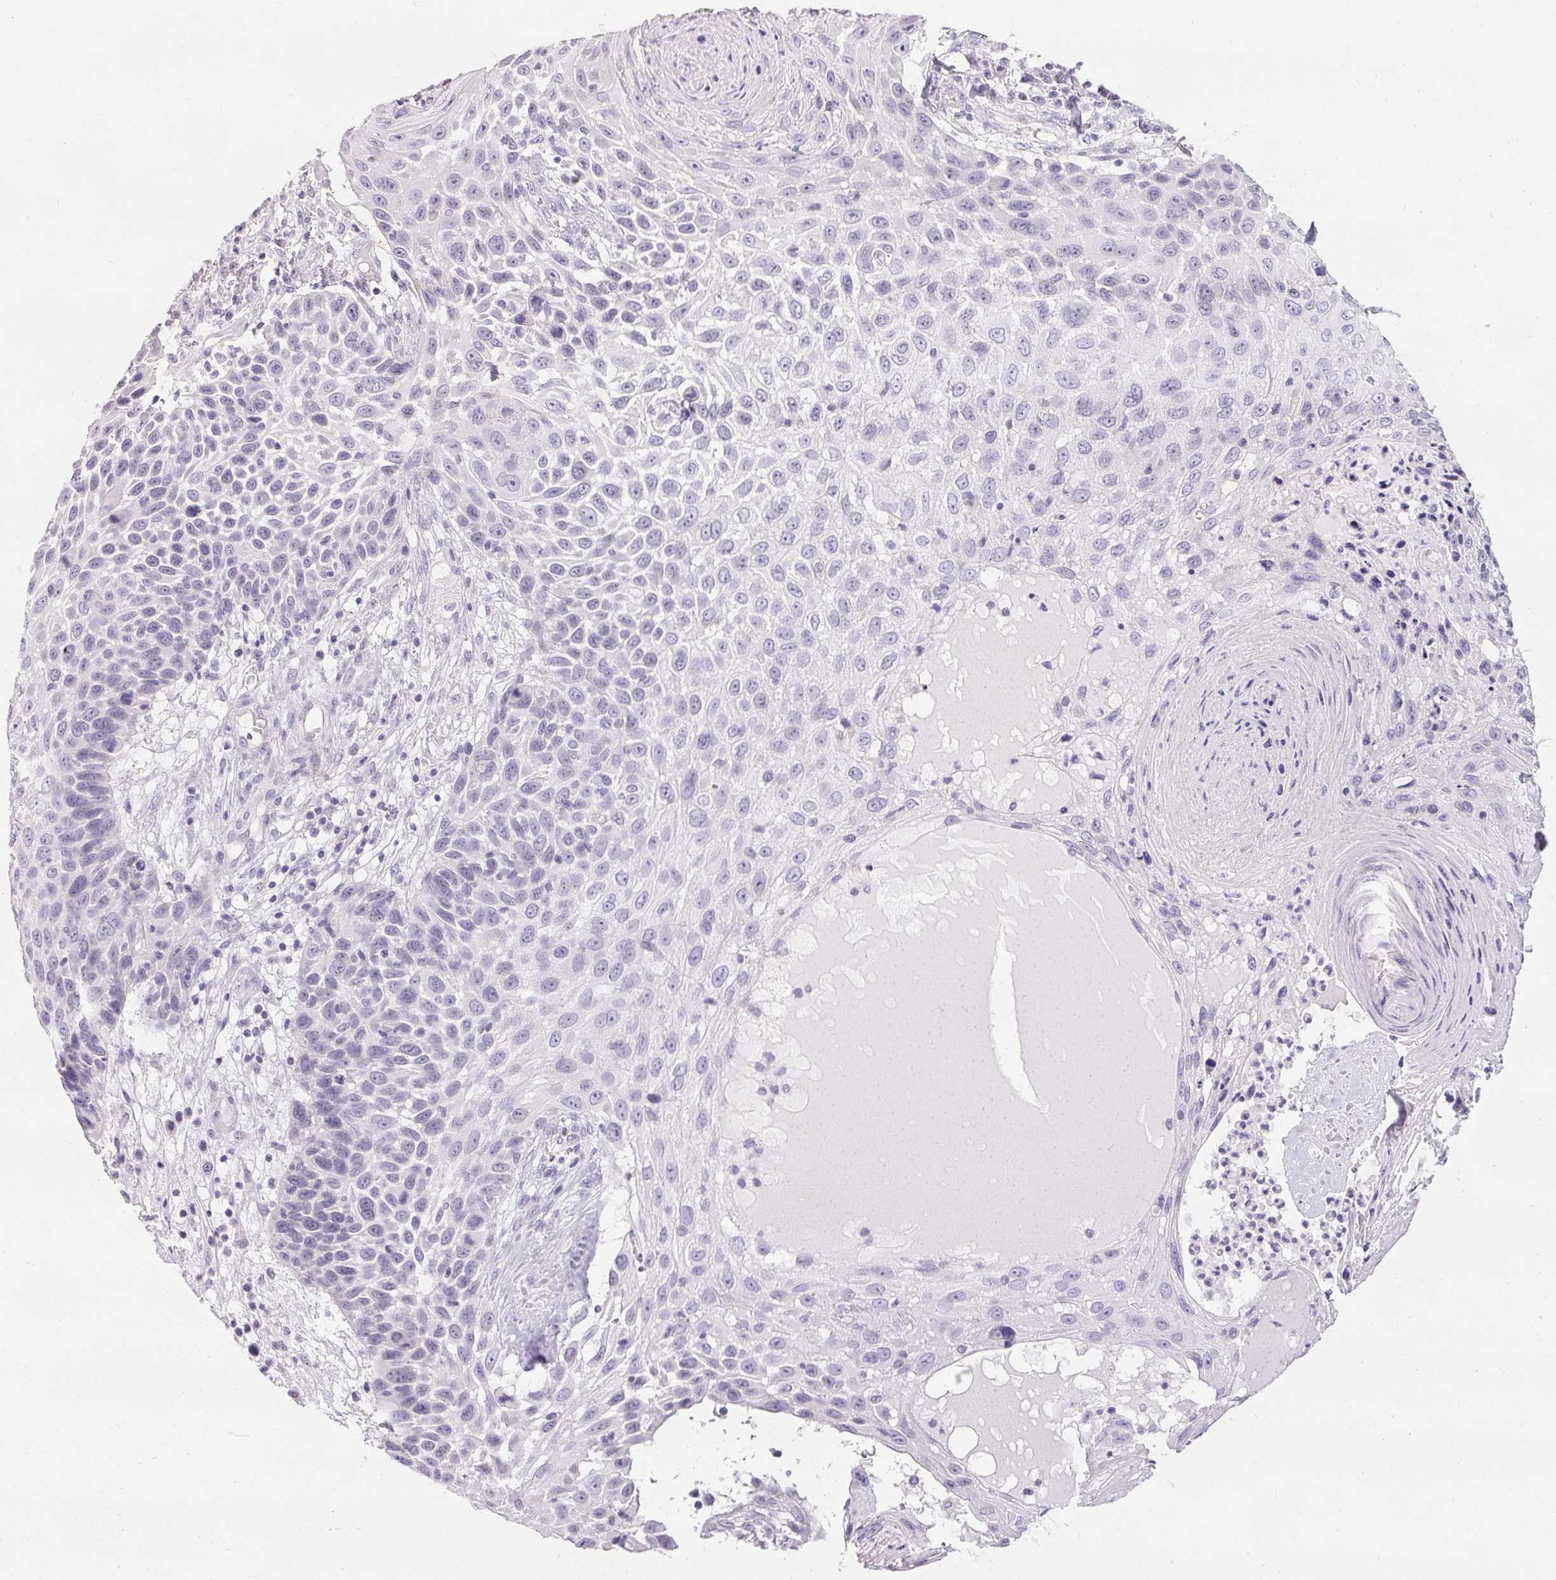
{"staining": {"intensity": "negative", "quantity": "none", "location": "none"}, "tissue": "skin cancer", "cell_type": "Tumor cells", "image_type": "cancer", "snomed": [{"axis": "morphology", "description": "Squamous cell carcinoma, NOS"}, {"axis": "topography", "description": "Skin"}], "caption": "High power microscopy photomicrograph of an IHC image of skin cancer (squamous cell carcinoma), revealing no significant expression in tumor cells. (Brightfield microscopy of DAB (3,3'-diaminobenzidine) immunohistochemistry at high magnification).", "gene": "PMEL", "patient": {"sex": "male", "age": 92}}